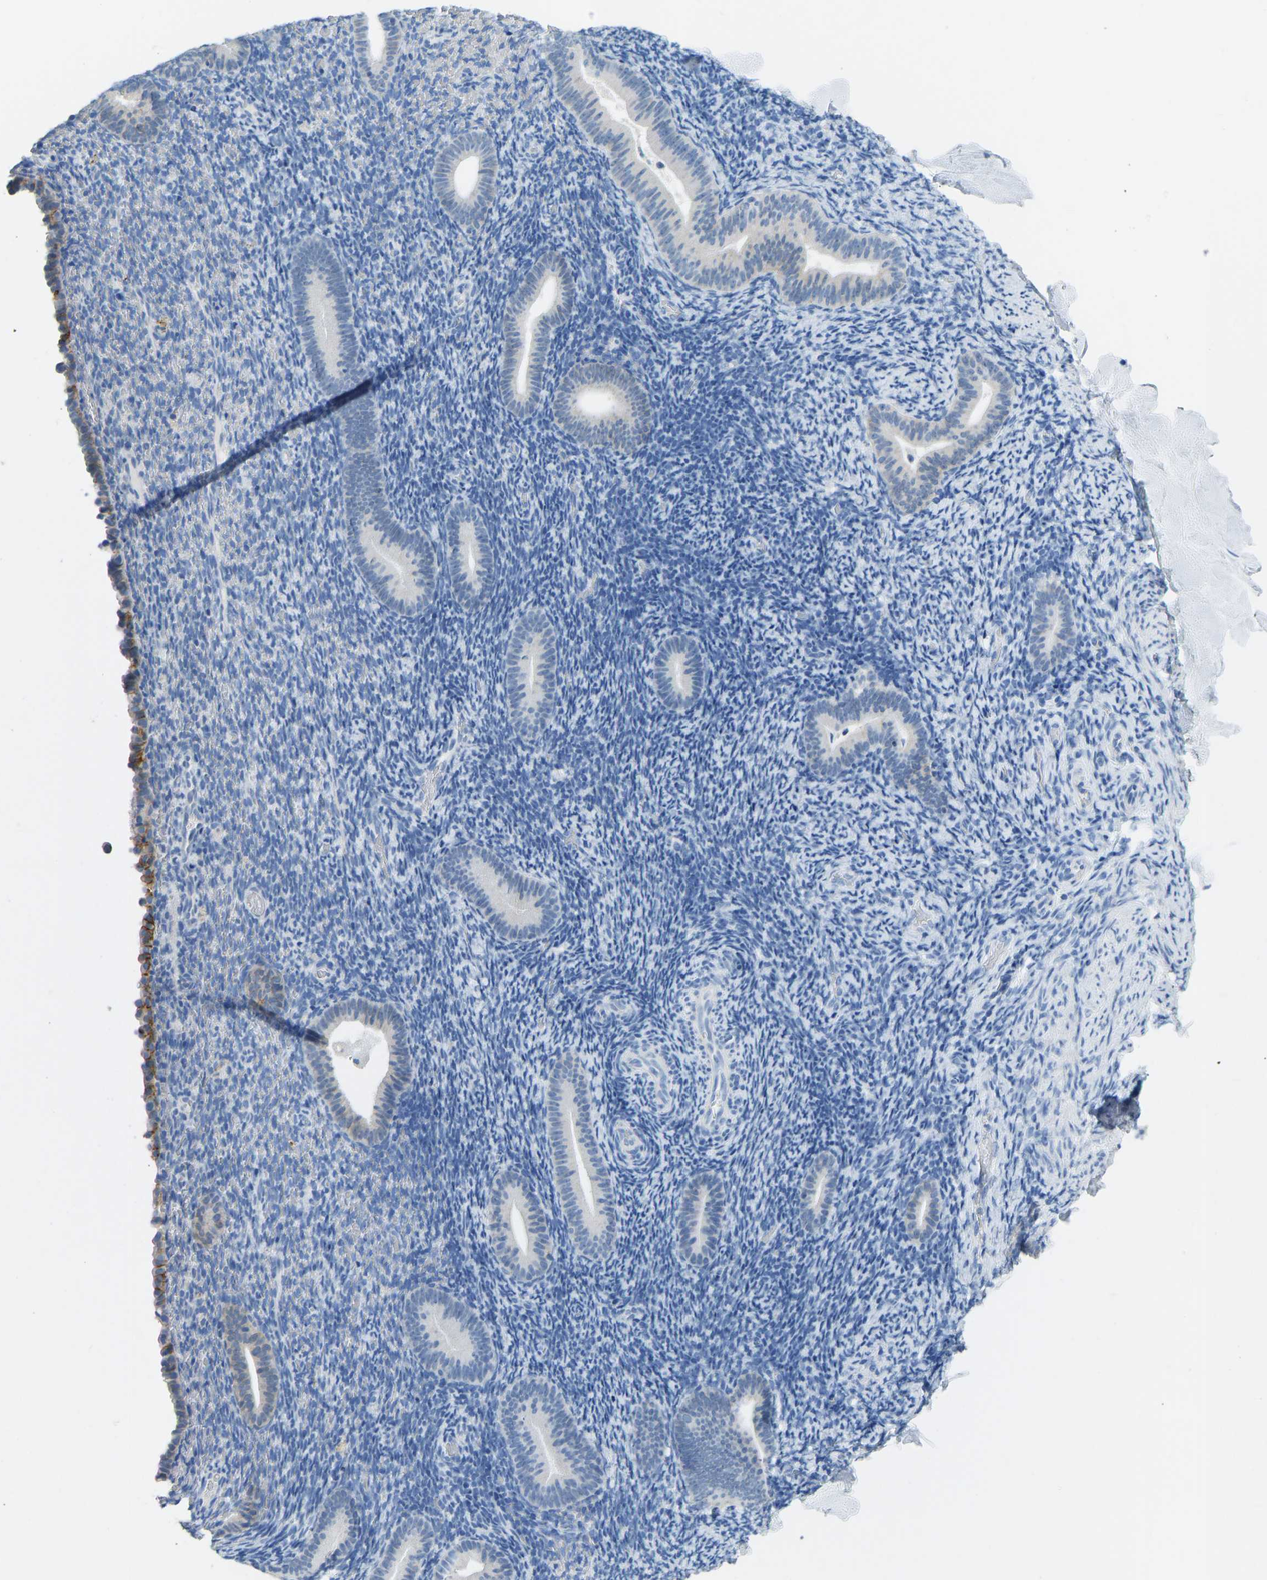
{"staining": {"intensity": "negative", "quantity": "none", "location": "none"}, "tissue": "endometrium", "cell_type": "Cells in endometrial stroma", "image_type": "normal", "snomed": [{"axis": "morphology", "description": "Normal tissue, NOS"}, {"axis": "topography", "description": "Endometrium"}], "caption": "Human endometrium stained for a protein using immunohistochemistry (IHC) shows no positivity in cells in endometrial stroma.", "gene": "ATP1A1", "patient": {"sex": "female", "age": 51}}